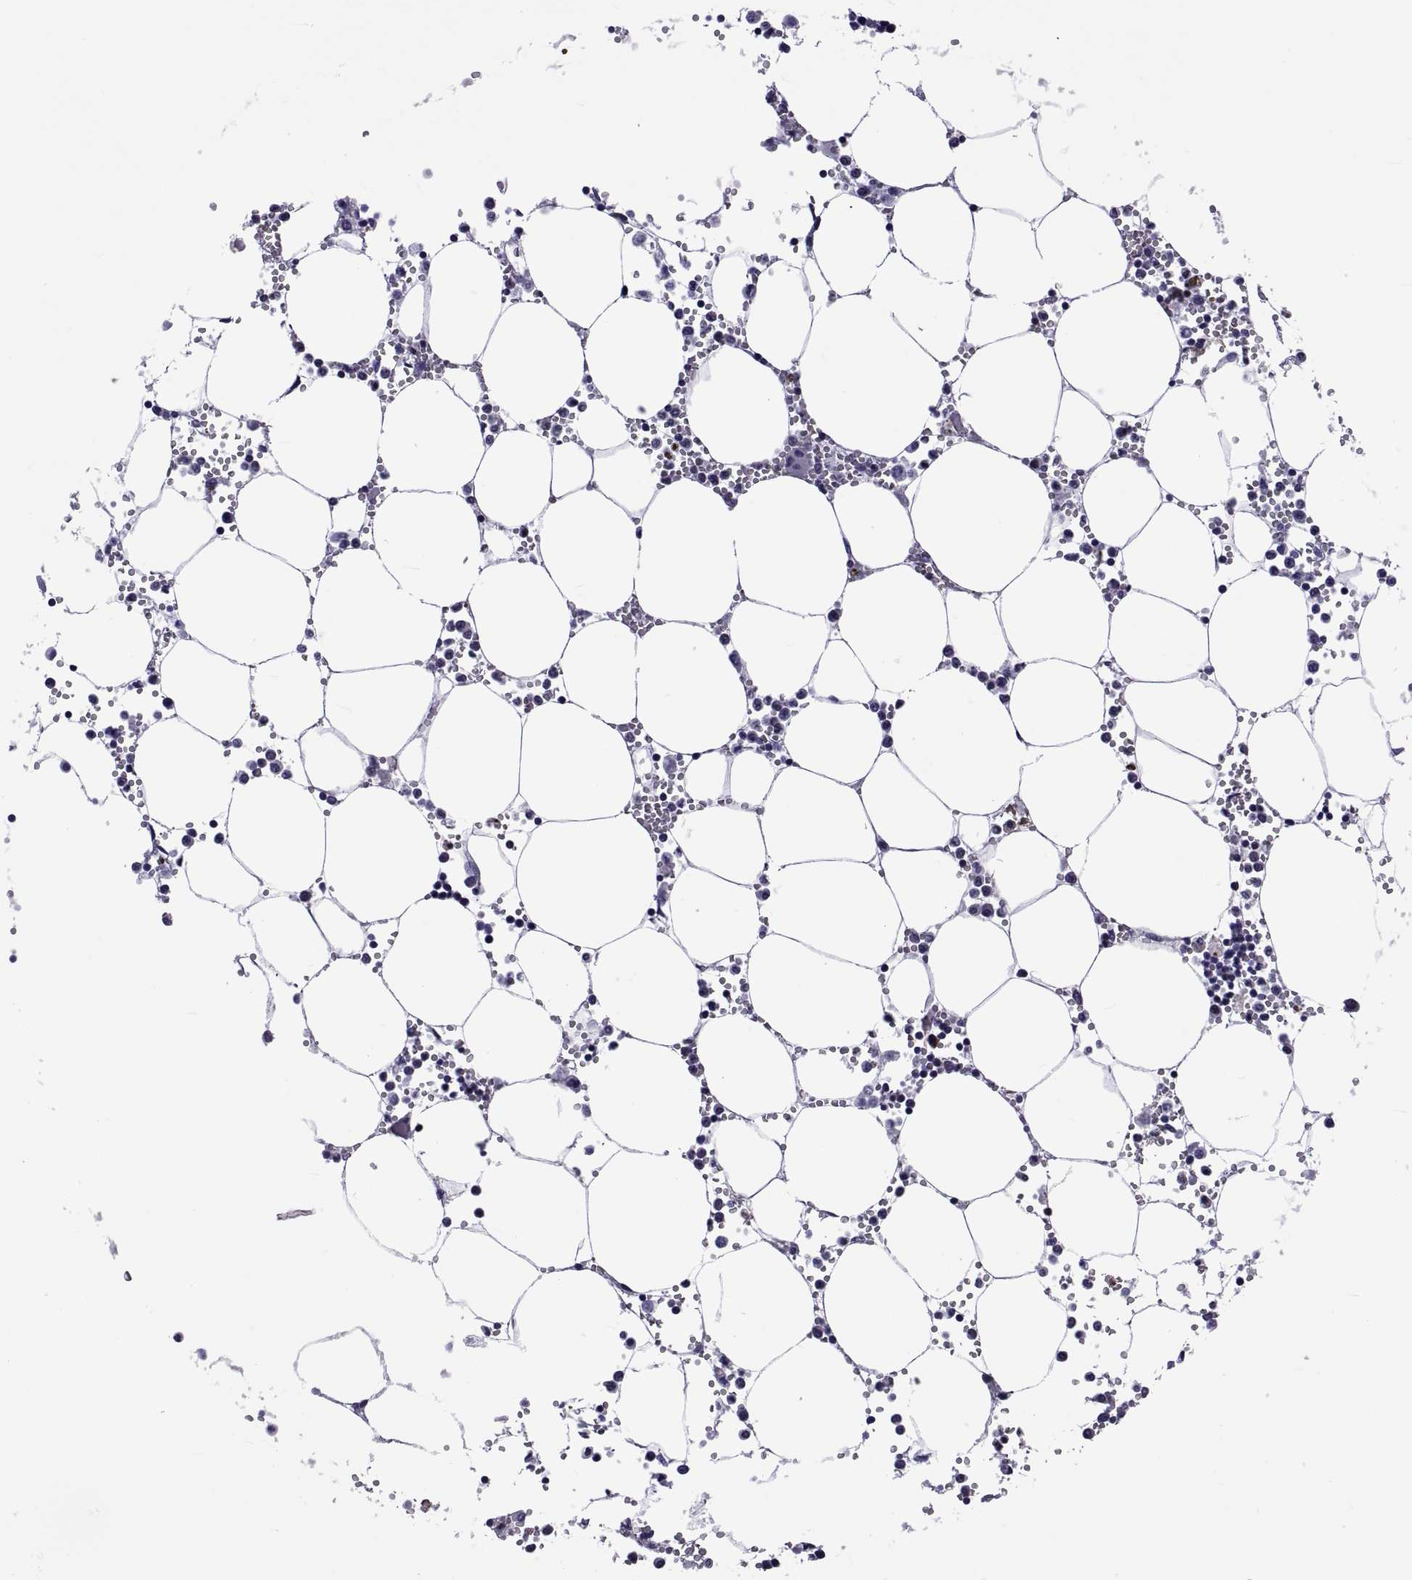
{"staining": {"intensity": "negative", "quantity": "none", "location": "none"}, "tissue": "bone marrow", "cell_type": "Hematopoietic cells", "image_type": "normal", "snomed": [{"axis": "morphology", "description": "Normal tissue, NOS"}, {"axis": "topography", "description": "Bone marrow"}], "caption": "Benign bone marrow was stained to show a protein in brown. There is no significant positivity in hematopoietic cells. The staining is performed using DAB brown chromogen with nuclei counter-stained in using hematoxylin.", "gene": "LCN9", "patient": {"sex": "male", "age": 54}}